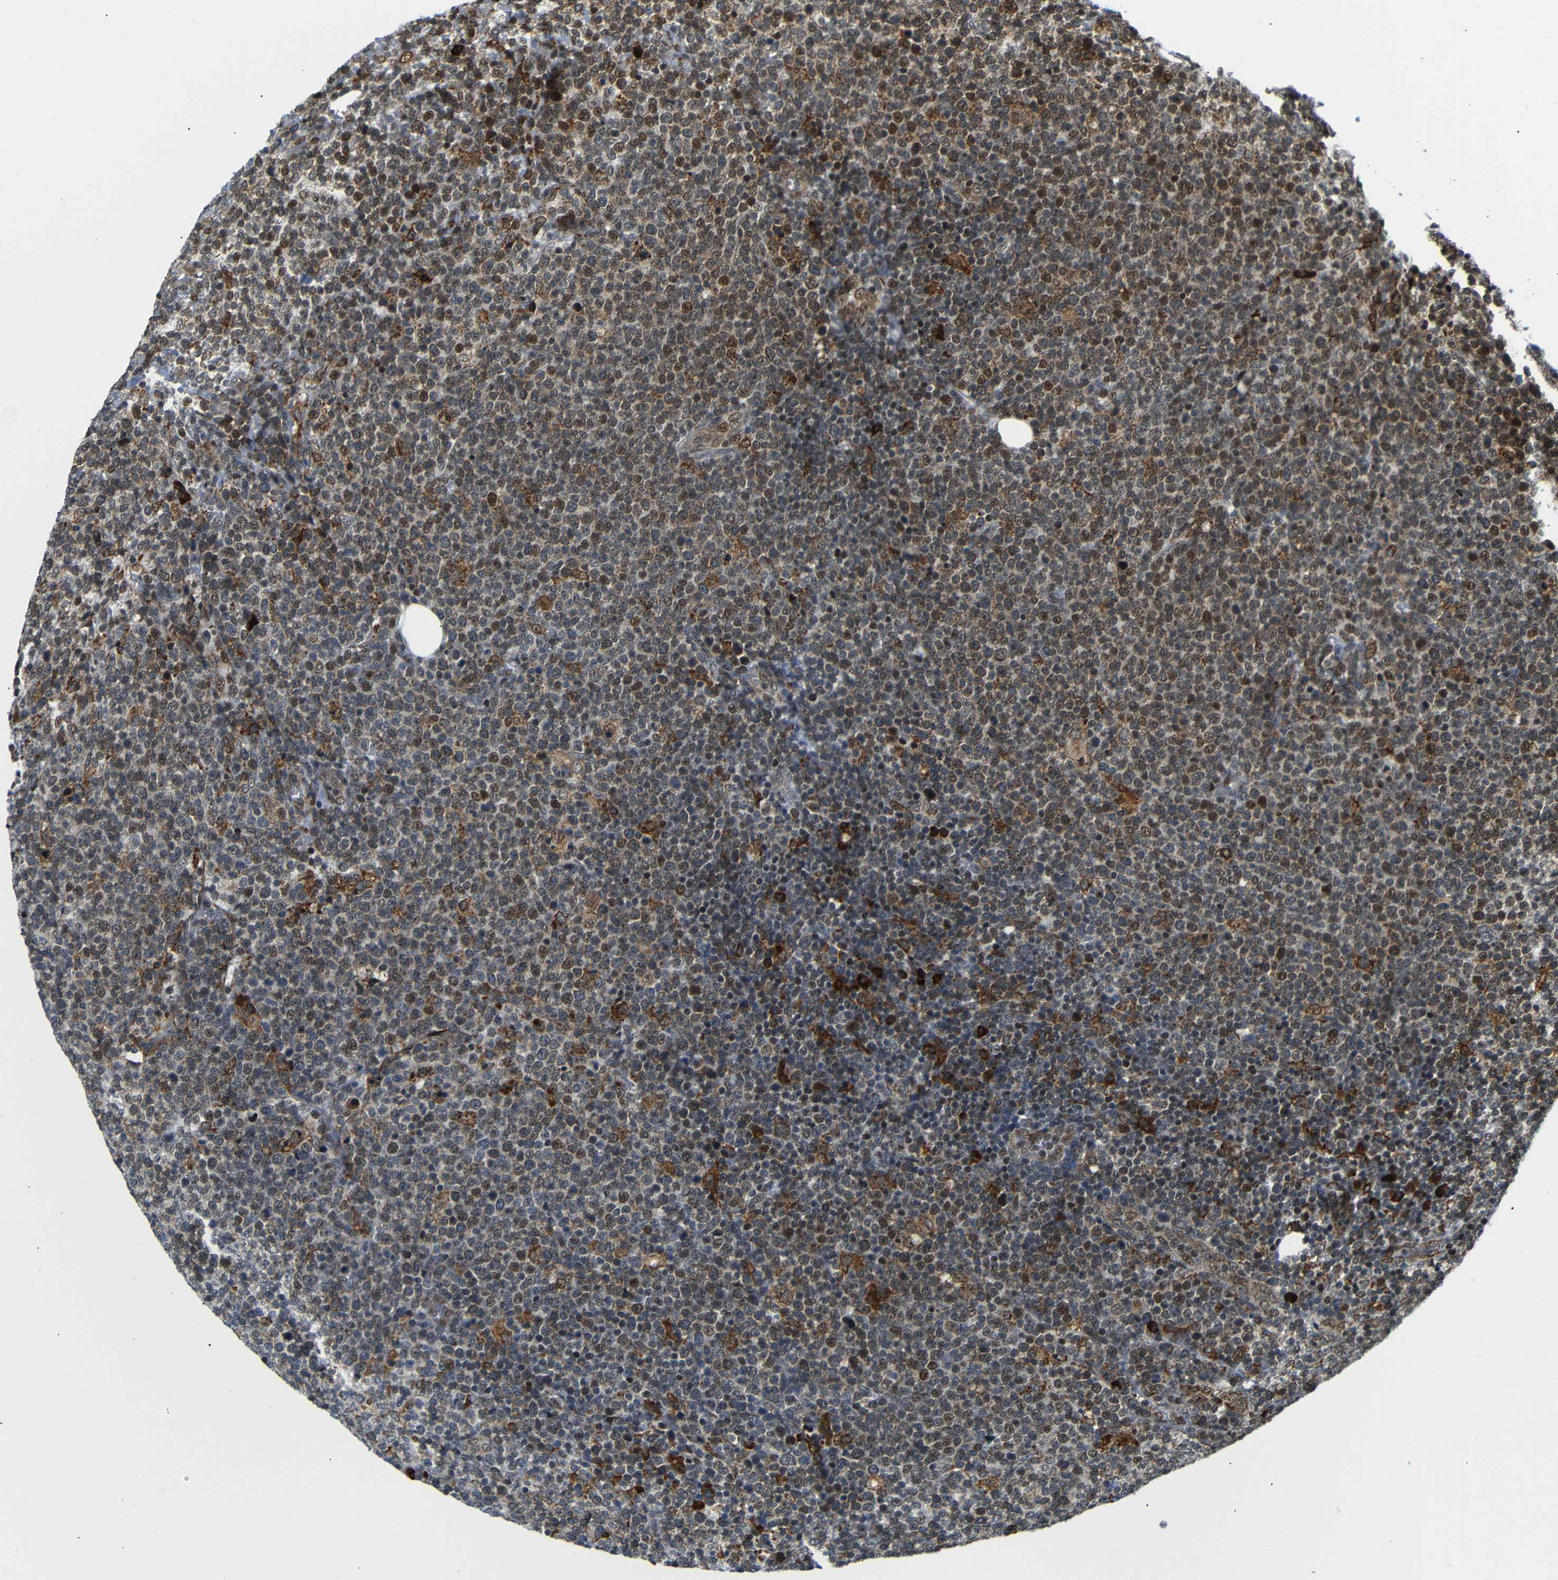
{"staining": {"intensity": "moderate", "quantity": "25%-75%", "location": "cytoplasmic/membranous,nuclear"}, "tissue": "lymphoma", "cell_type": "Tumor cells", "image_type": "cancer", "snomed": [{"axis": "morphology", "description": "Malignant lymphoma, non-Hodgkin's type, High grade"}, {"axis": "topography", "description": "Lymph node"}], "caption": "An immunohistochemistry photomicrograph of tumor tissue is shown. Protein staining in brown shows moderate cytoplasmic/membranous and nuclear positivity in lymphoma within tumor cells. Using DAB (brown) and hematoxylin (blue) stains, captured at high magnification using brightfield microscopy.", "gene": "SPCS2", "patient": {"sex": "male", "age": 61}}